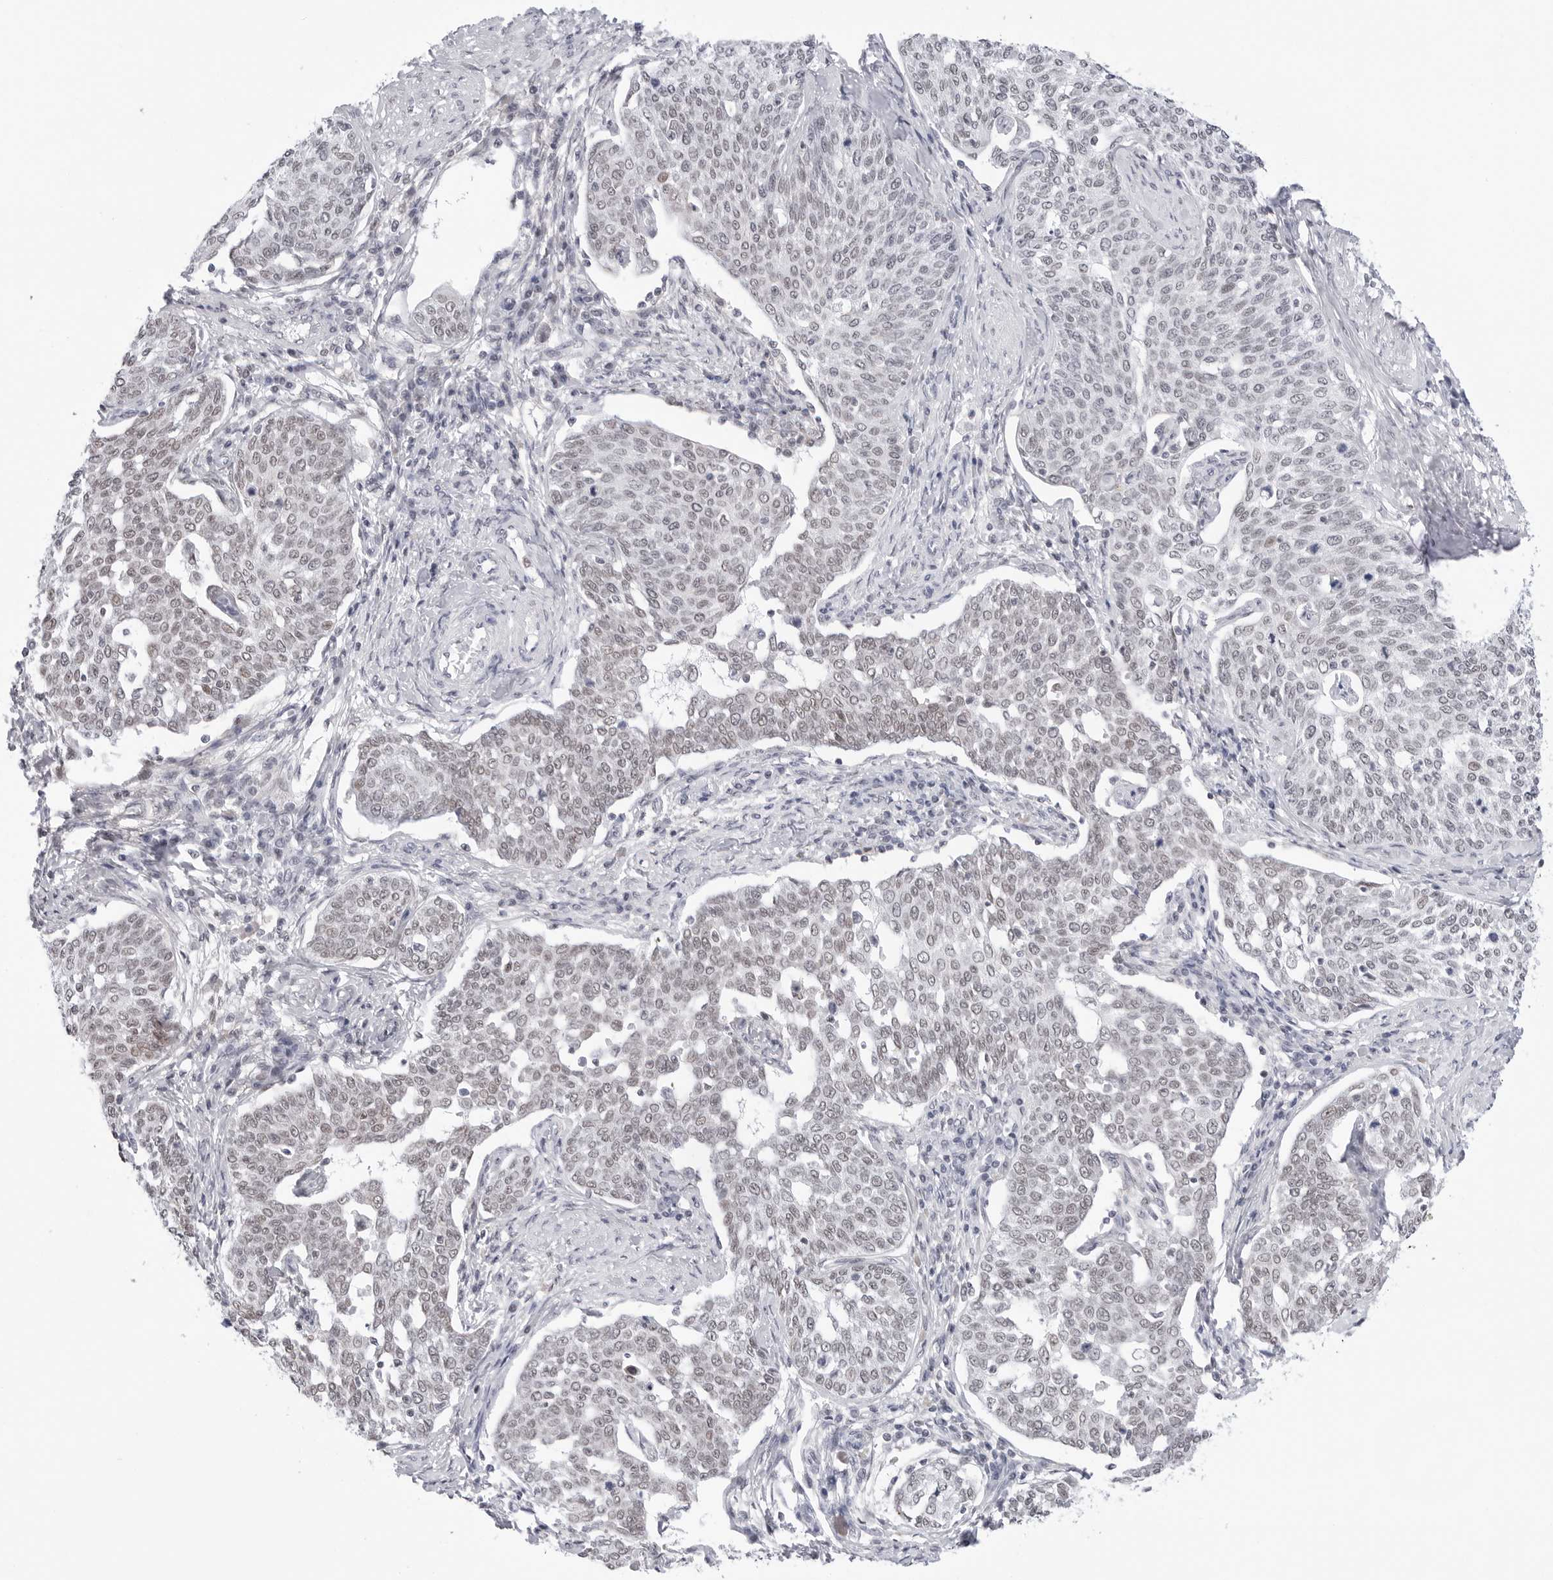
{"staining": {"intensity": "weak", "quantity": "<25%", "location": "nuclear"}, "tissue": "cervical cancer", "cell_type": "Tumor cells", "image_type": "cancer", "snomed": [{"axis": "morphology", "description": "Squamous cell carcinoma, NOS"}, {"axis": "topography", "description": "Cervix"}], "caption": "Tumor cells show no significant protein staining in squamous cell carcinoma (cervical).", "gene": "C1orf162", "patient": {"sex": "female", "age": 34}}